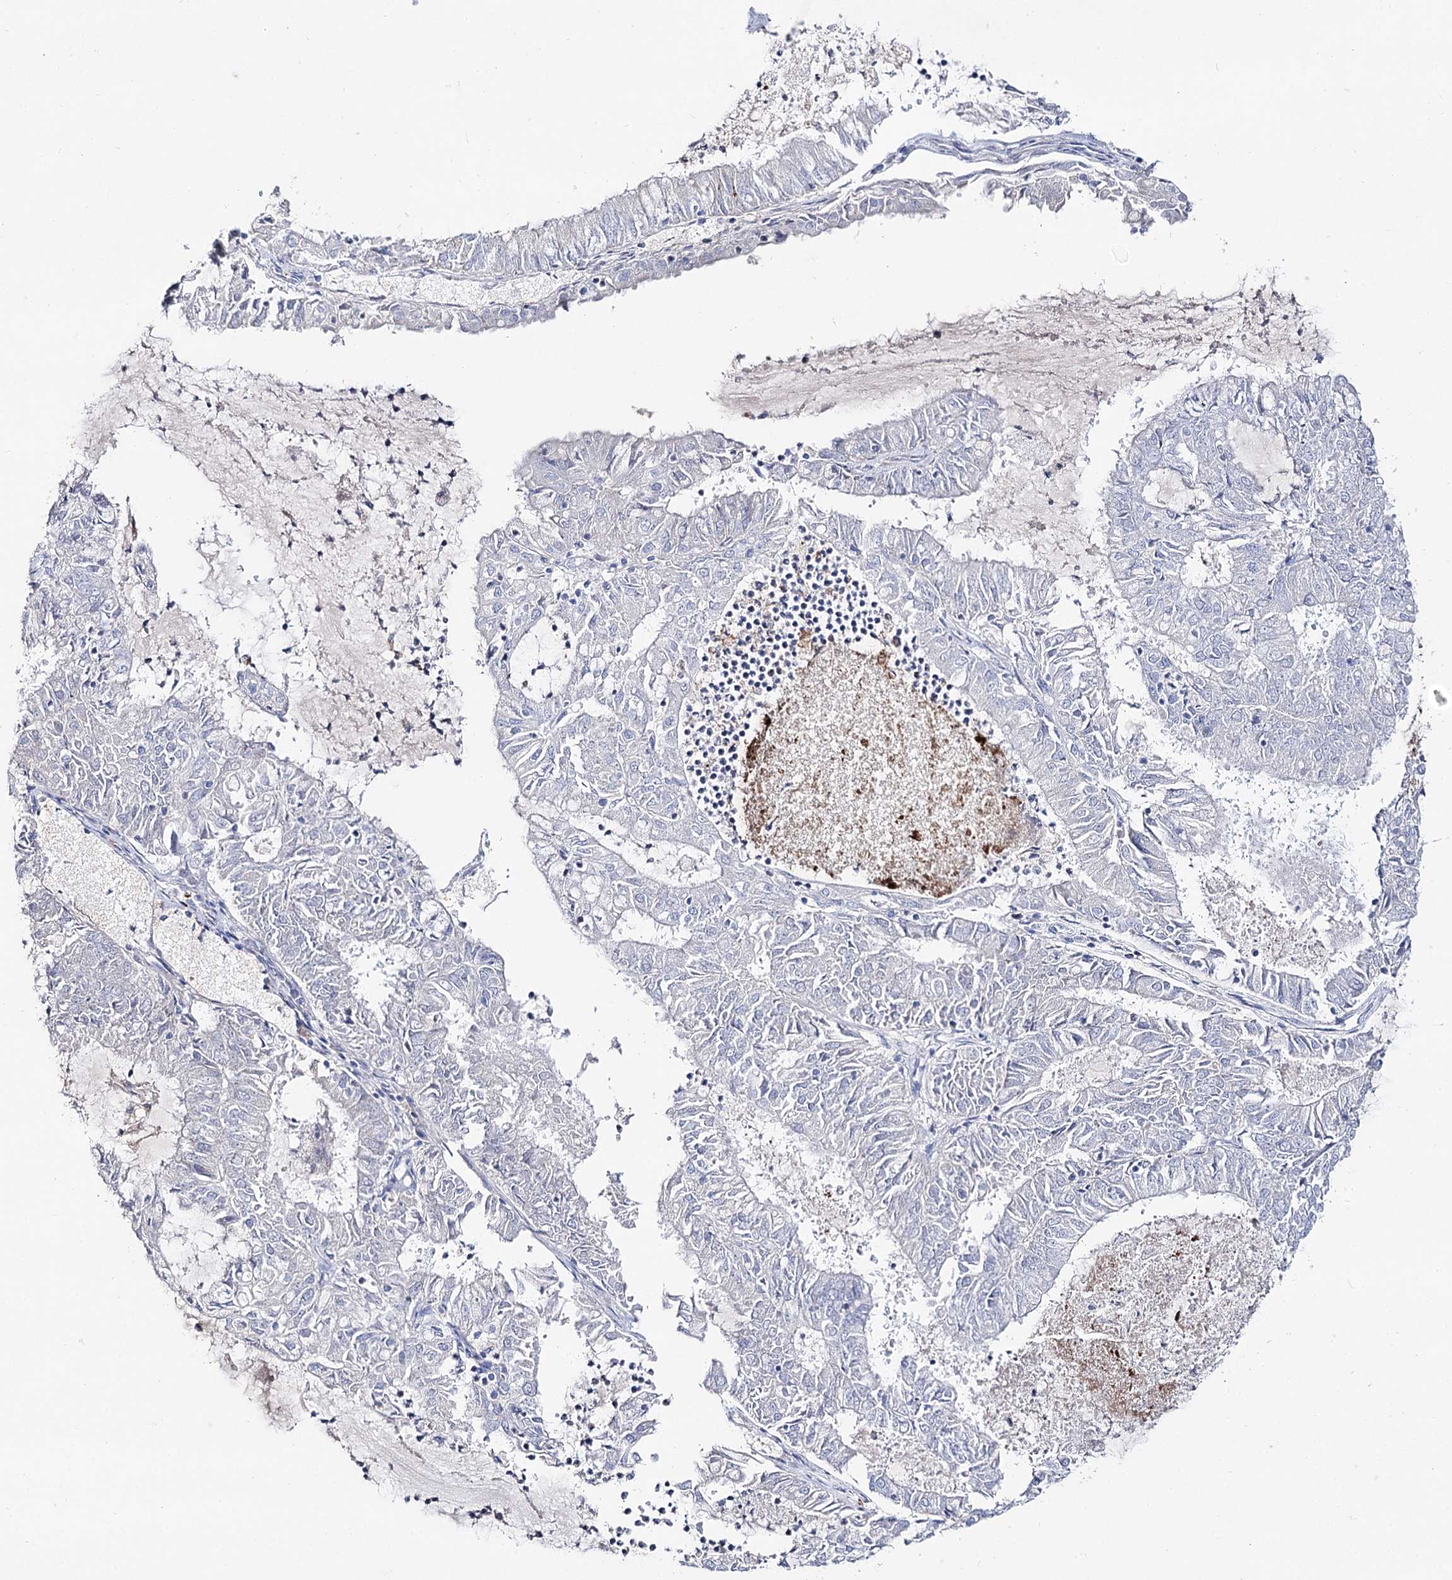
{"staining": {"intensity": "negative", "quantity": "none", "location": "none"}, "tissue": "endometrial cancer", "cell_type": "Tumor cells", "image_type": "cancer", "snomed": [{"axis": "morphology", "description": "Adenocarcinoma, NOS"}, {"axis": "topography", "description": "Endometrium"}], "caption": "This is a histopathology image of immunohistochemistry (IHC) staining of endometrial cancer, which shows no staining in tumor cells. (DAB (3,3'-diaminobenzidine) immunohistochemistry, high magnification).", "gene": "SLC3A1", "patient": {"sex": "female", "age": 57}}